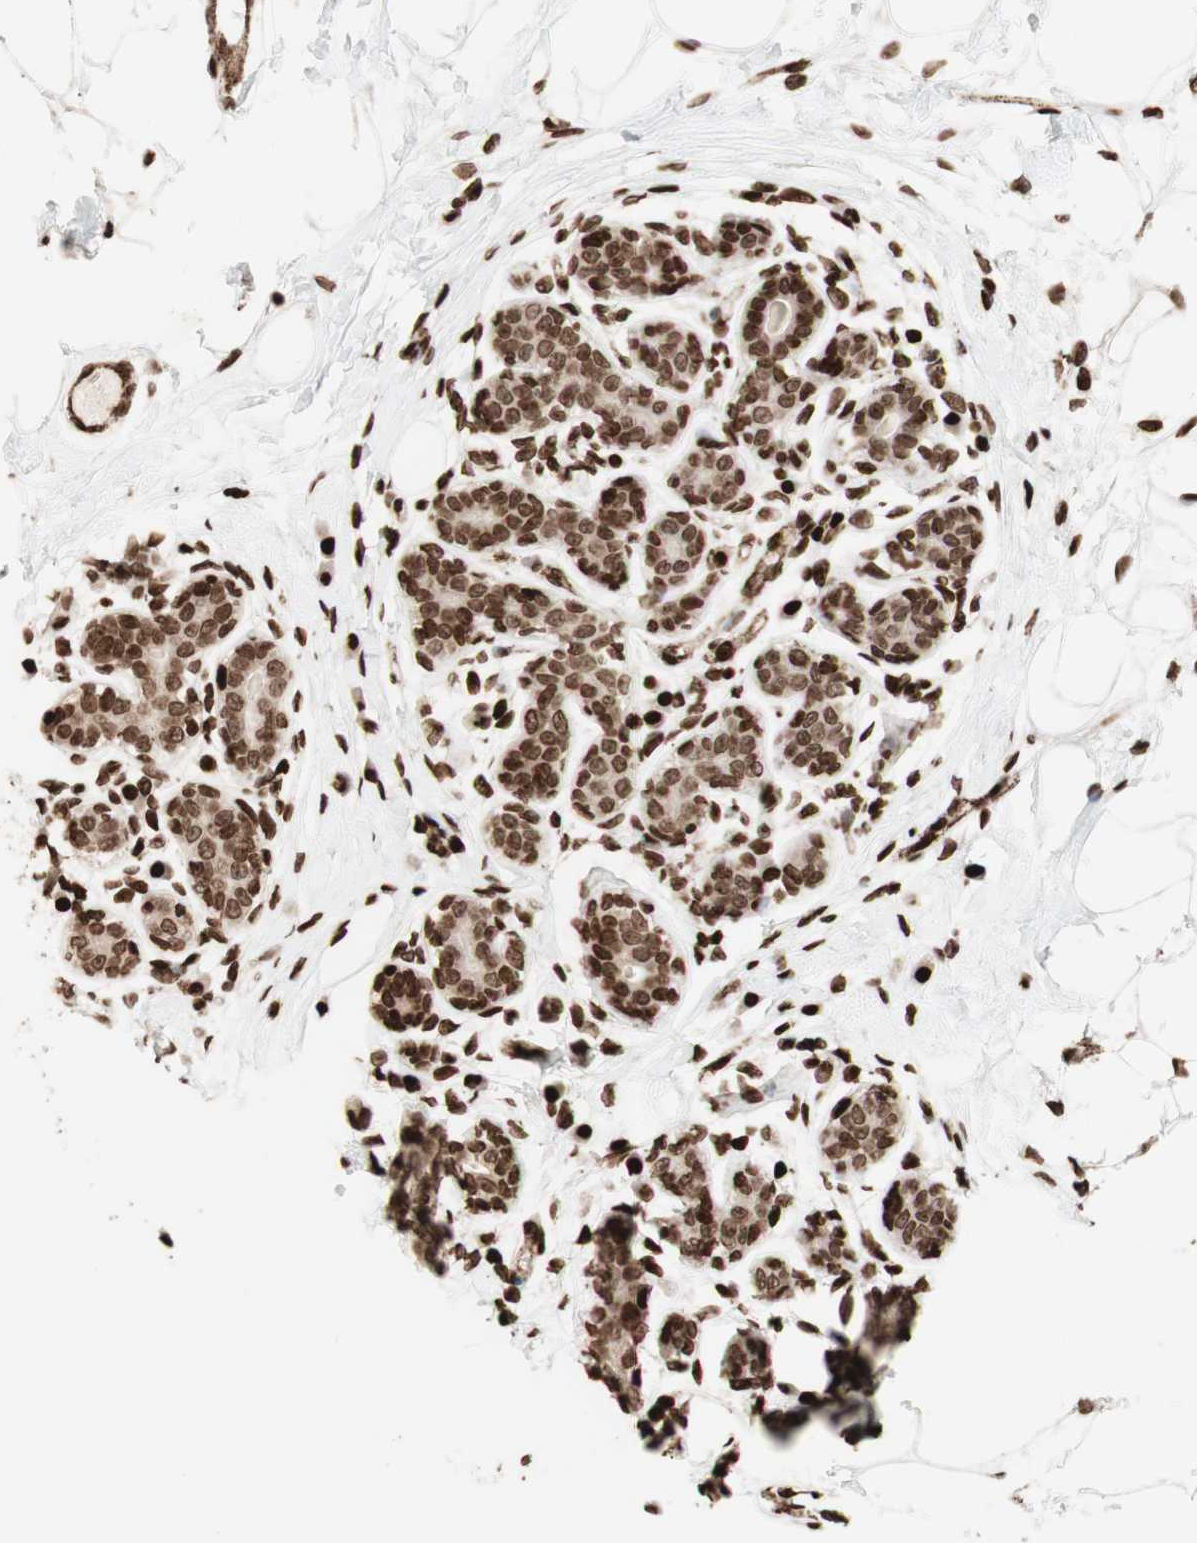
{"staining": {"intensity": "moderate", "quantity": ">75%", "location": "cytoplasmic/membranous,nuclear"}, "tissue": "breast cancer", "cell_type": "Tumor cells", "image_type": "cancer", "snomed": [{"axis": "morphology", "description": "Normal tissue, NOS"}, {"axis": "morphology", "description": "Duct carcinoma"}, {"axis": "topography", "description": "Breast"}], "caption": "Tumor cells display medium levels of moderate cytoplasmic/membranous and nuclear positivity in about >75% of cells in human breast cancer (intraductal carcinoma). The staining was performed using DAB to visualize the protein expression in brown, while the nuclei were stained in blue with hematoxylin (Magnification: 20x).", "gene": "NCAPD2", "patient": {"sex": "female", "age": 39}}